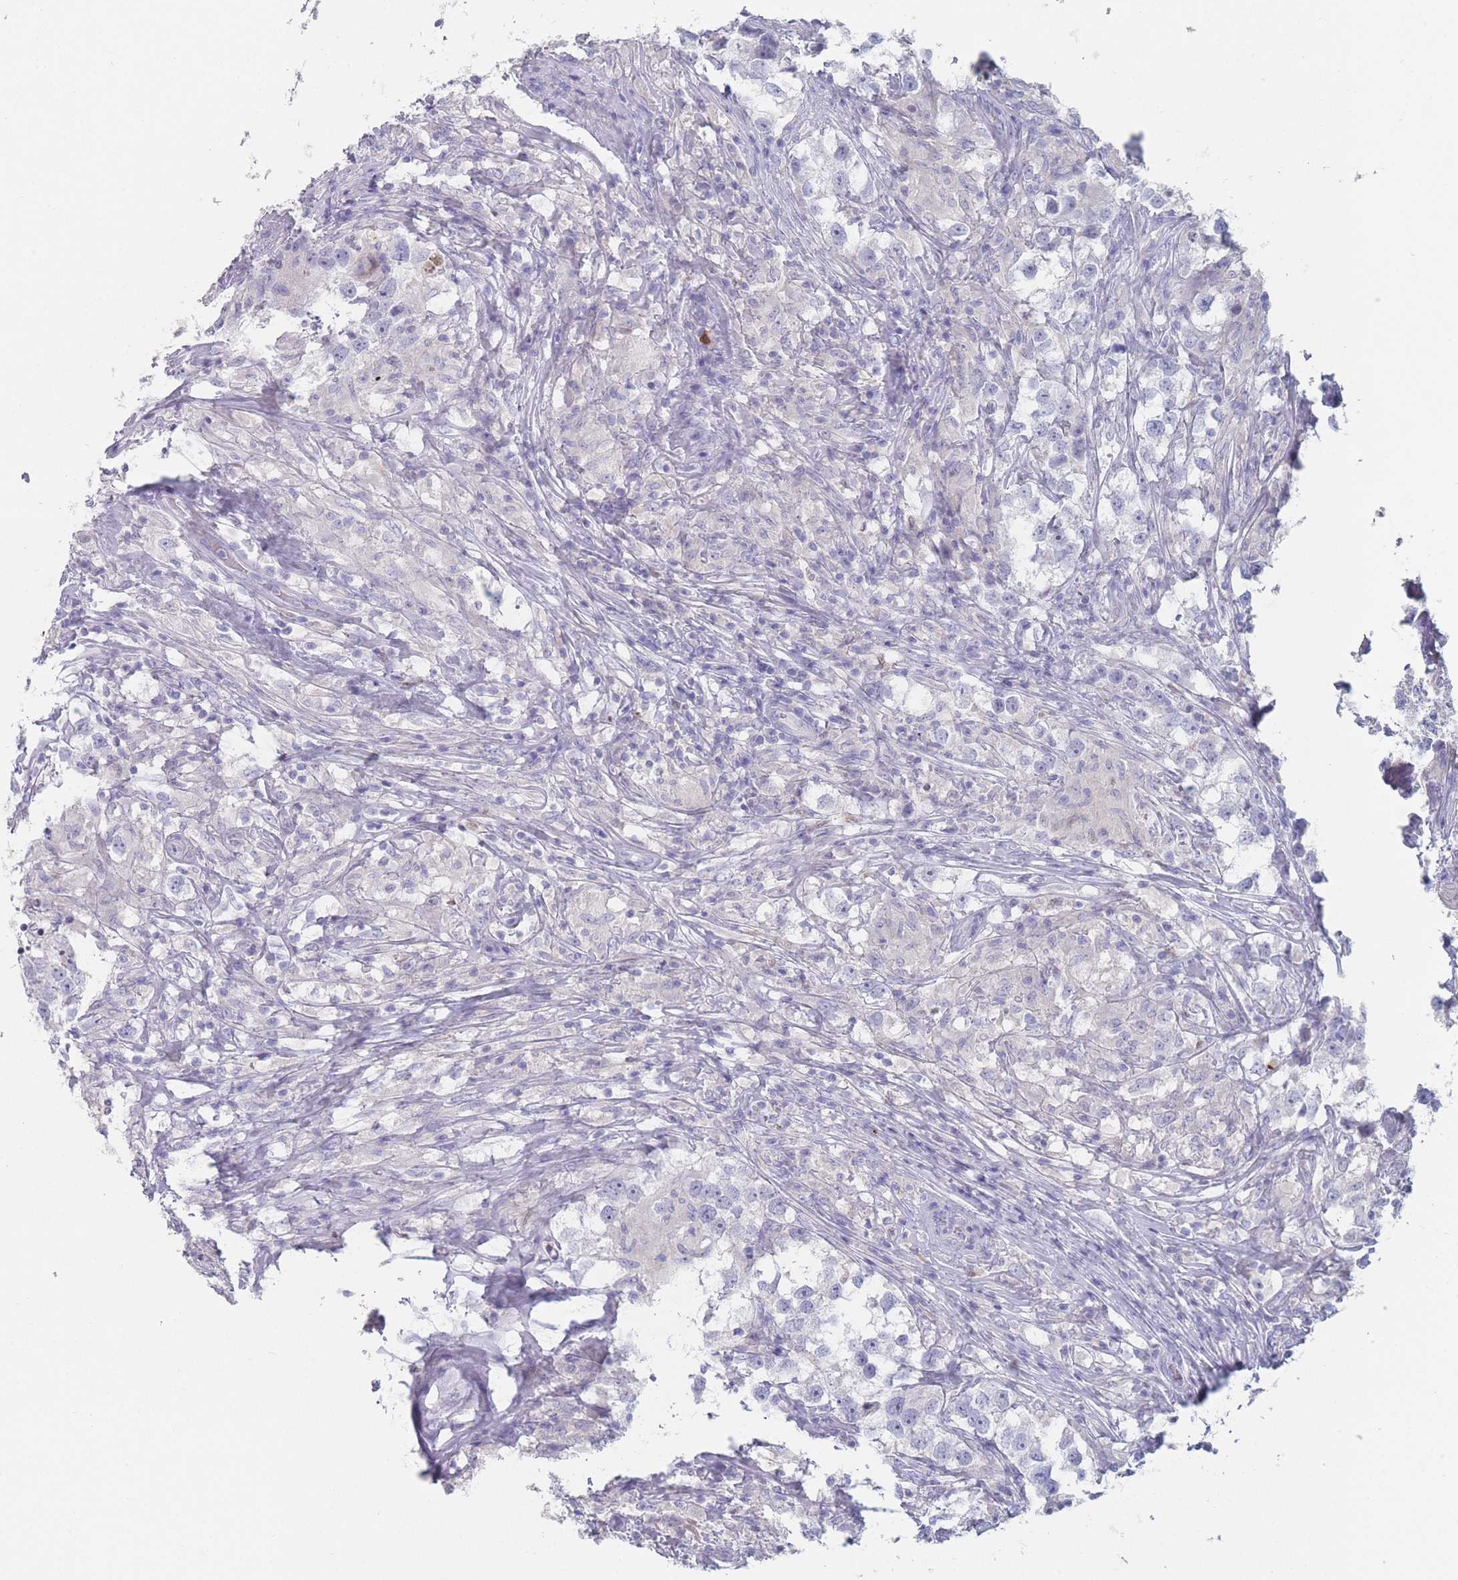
{"staining": {"intensity": "negative", "quantity": "none", "location": "none"}, "tissue": "testis cancer", "cell_type": "Tumor cells", "image_type": "cancer", "snomed": [{"axis": "morphology", "description": "Seminoma, NOS"}, {"axis": "topography", "description": "Testis"}], "caption": "Immunohistochemical staining of human seminoma (testis) demonstrates no significant staining in tumor cells.", "gene": "ATP1A3", "patient": {"sex": "male", "age": 46}}